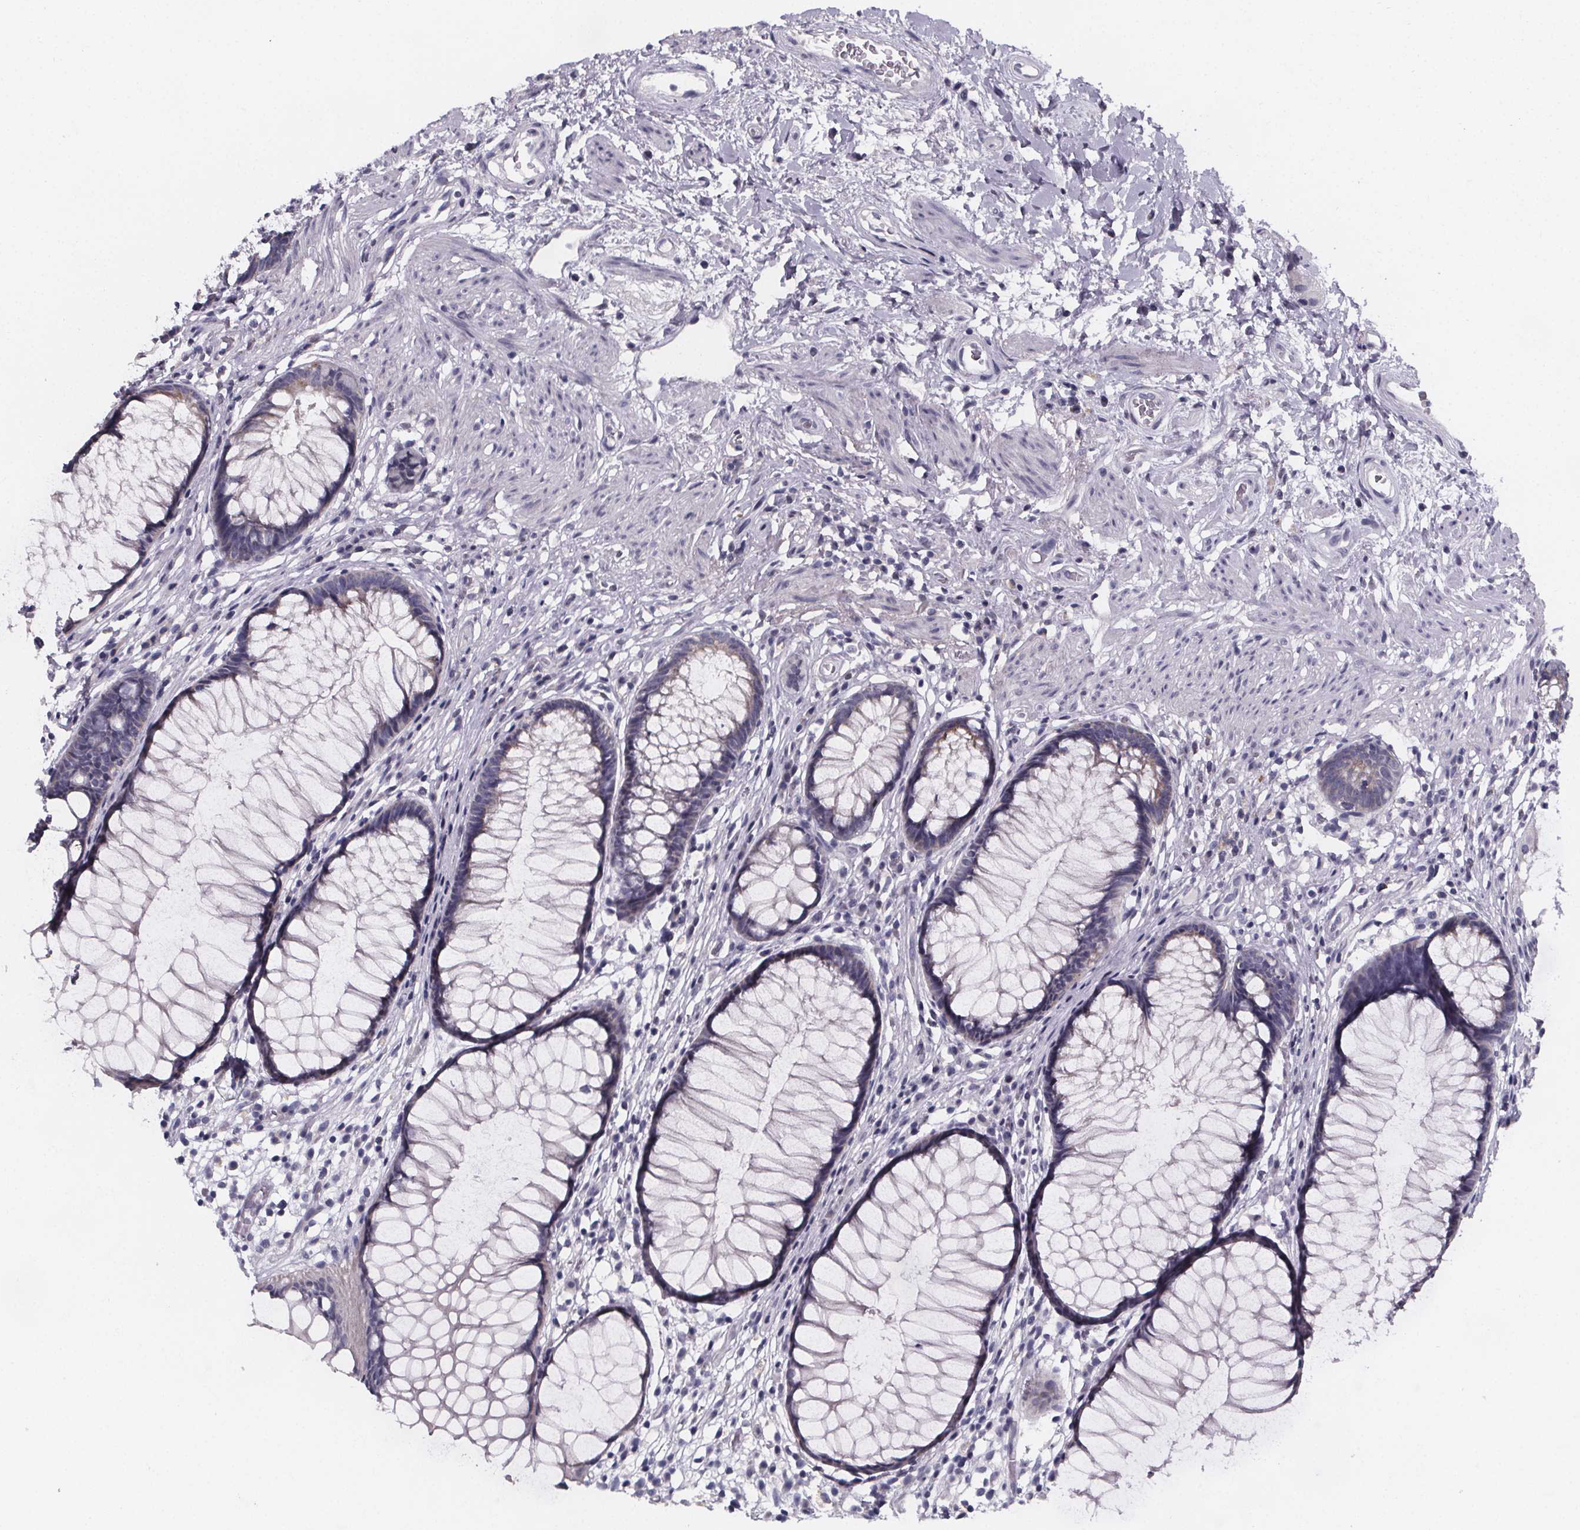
{"staining": {"intensity": "weak", "quantity": "25%-75%", "location": "cytoplasmic/membranous"}, "tissue": "rectum", "cell_type": "Glandular cells", "image_type": "normal", "snomed": [{"axis": "morphology", "description": "Normal tissue, NOS"}, {"axis": "topography", "description": "Smooth muscle"}, {"axis": "topography", "description": "Rectum"}], "caption": "This micrograph demonstrates IHC staining of unremarkable rectum, with low weak cytoplasmic/membranous expression in approximately 25%-75% of glandular cells.", "gene": "PAH", "patient": {"sex": "male", "age": 53}}